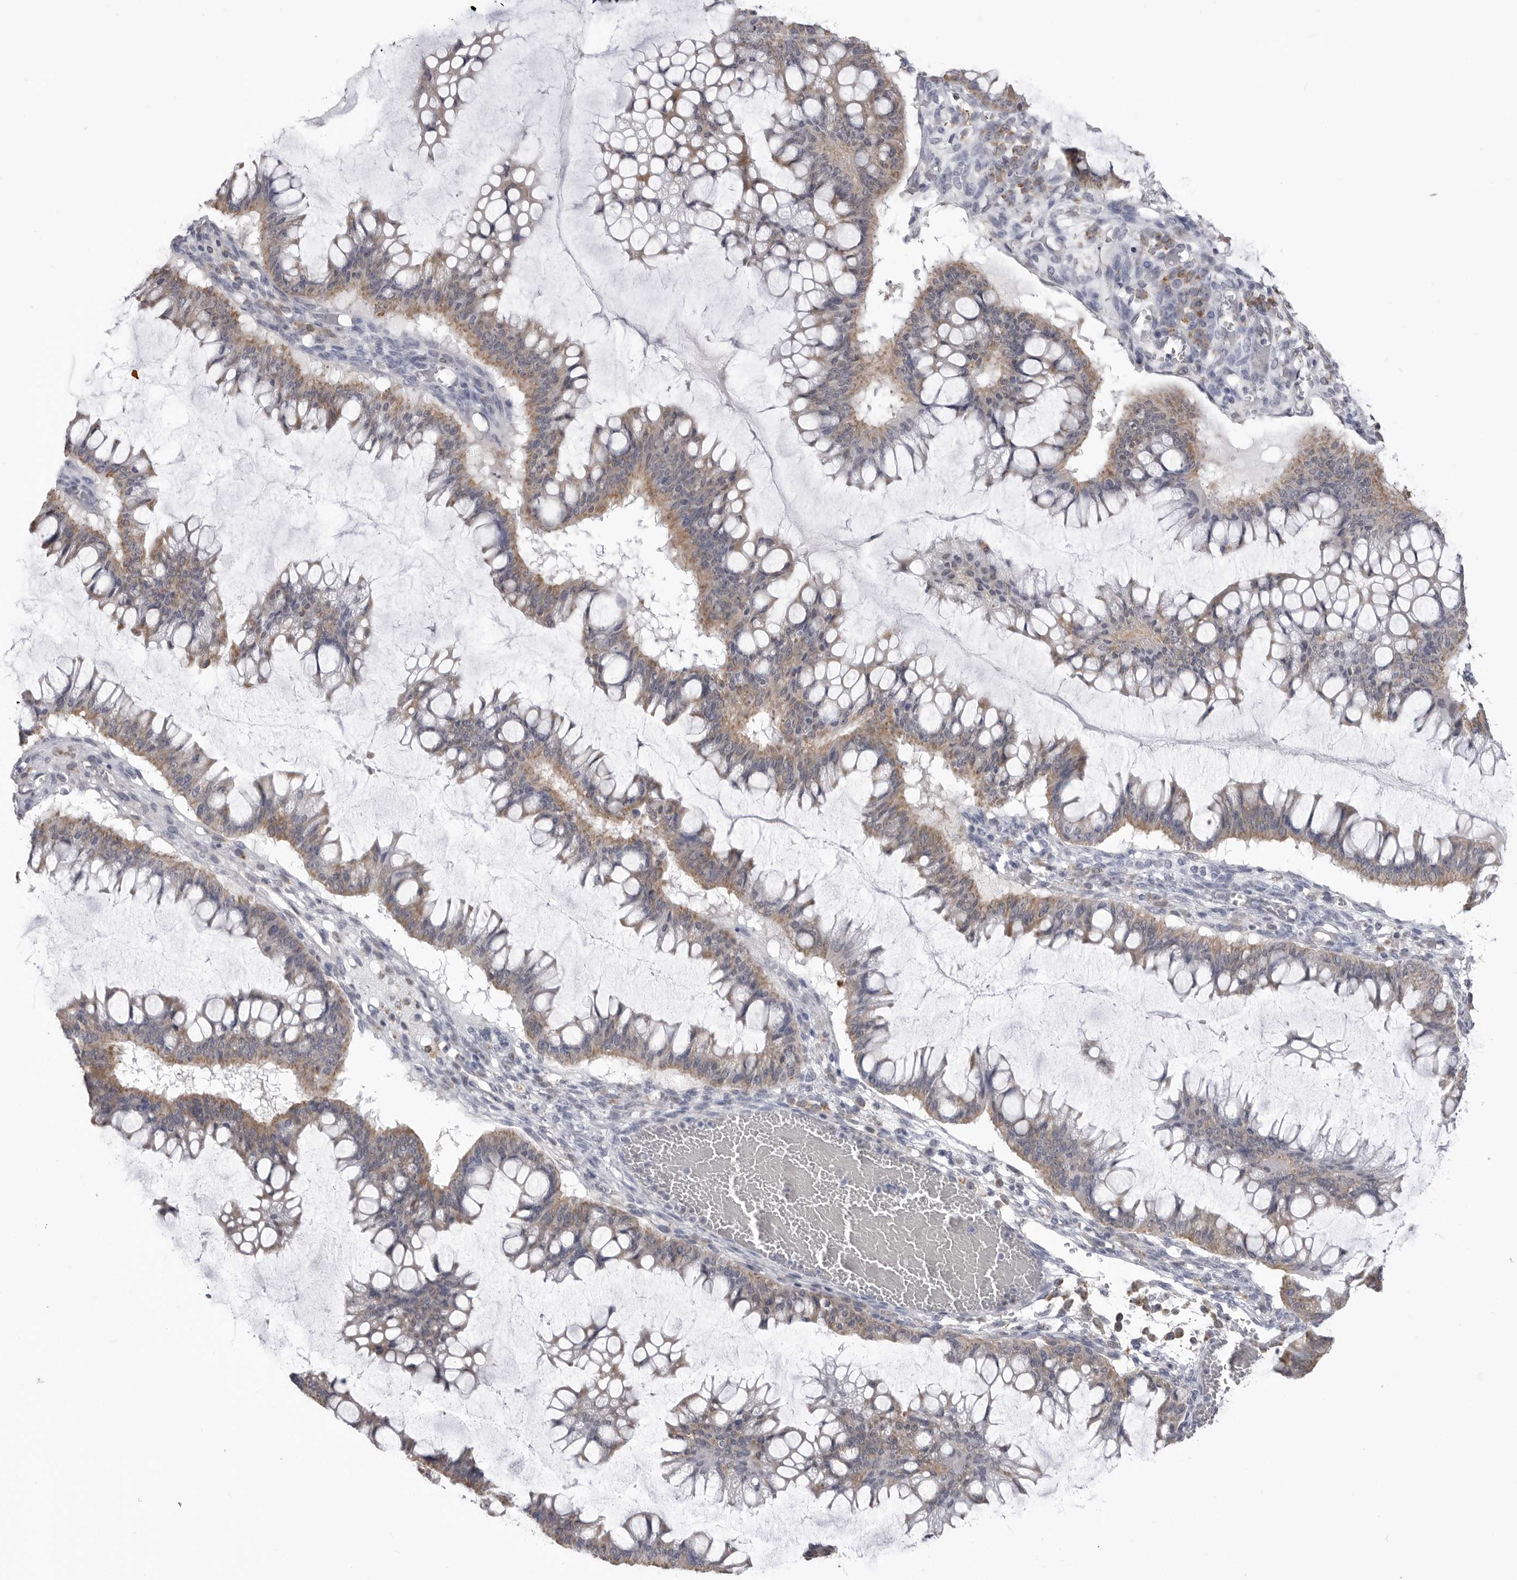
{"staining": {"intensity": "moderate", "quantity": ">75%", "location": "cytoplasmic/membranous"}, "tissue": "ovarian cancer", "cell_type": "Tumor cells", "image_type": "cancer", "snomed": [{"axis": "morphology", "description": "Cystadenocarcinoma, mucinous, NOS"}, {"axis": "topography", "description": "Ovary"}], "caption": "An IHC image of tumor tissue is shown. Protein staining in brown shows moderate cytoplasmic/membranous positivity in ovarian cancer (mucinous cystadenocarcinoma) within tumor cells.", "gene": "FH", "patient": {"sex": "female", "age": 73}}